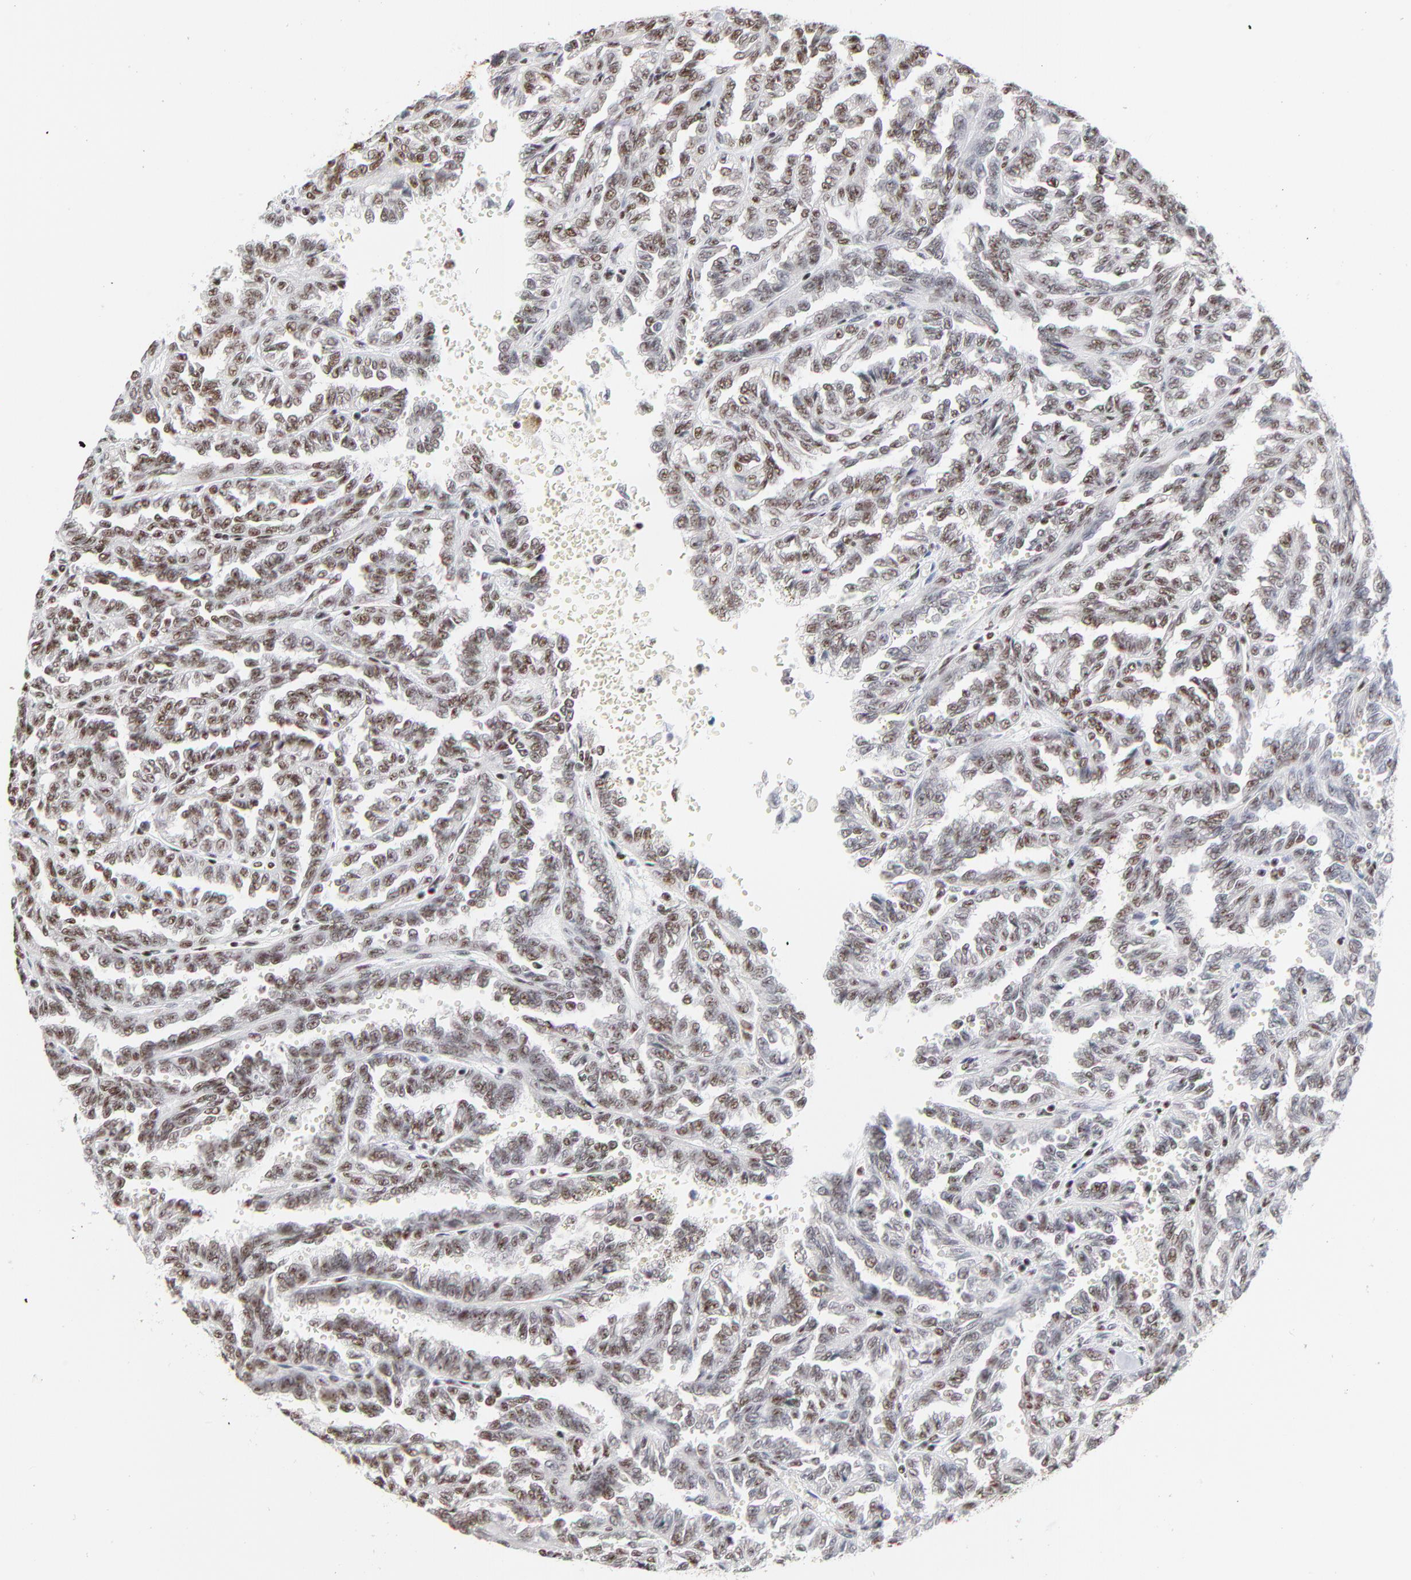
{"staining": {"intensity": "moderate", "quantity": "25%-75%", "location": "nuclear"}, "tissue": "renal cancer", "cell_type": "Tumor cells", "image_type": "cancer", "snomed": [{"axis": "morphology", "description": "Inflammation, NOS"}, {"axis": "morphology", "description": "Adenocarcinoma, NOS"}, {"axis": "topography", "description": "Kidney"}], "caption": "Adenocarcinoma (renal) stained for a protein displays moderate nuclear positivity in tumor cells. Using DAB (brown) and hematoxylin (blue) stains, captured at high magnification using brightfield microscopy.", "gene": "CREB1", "patient": {"sex": "male", "age": 68}}